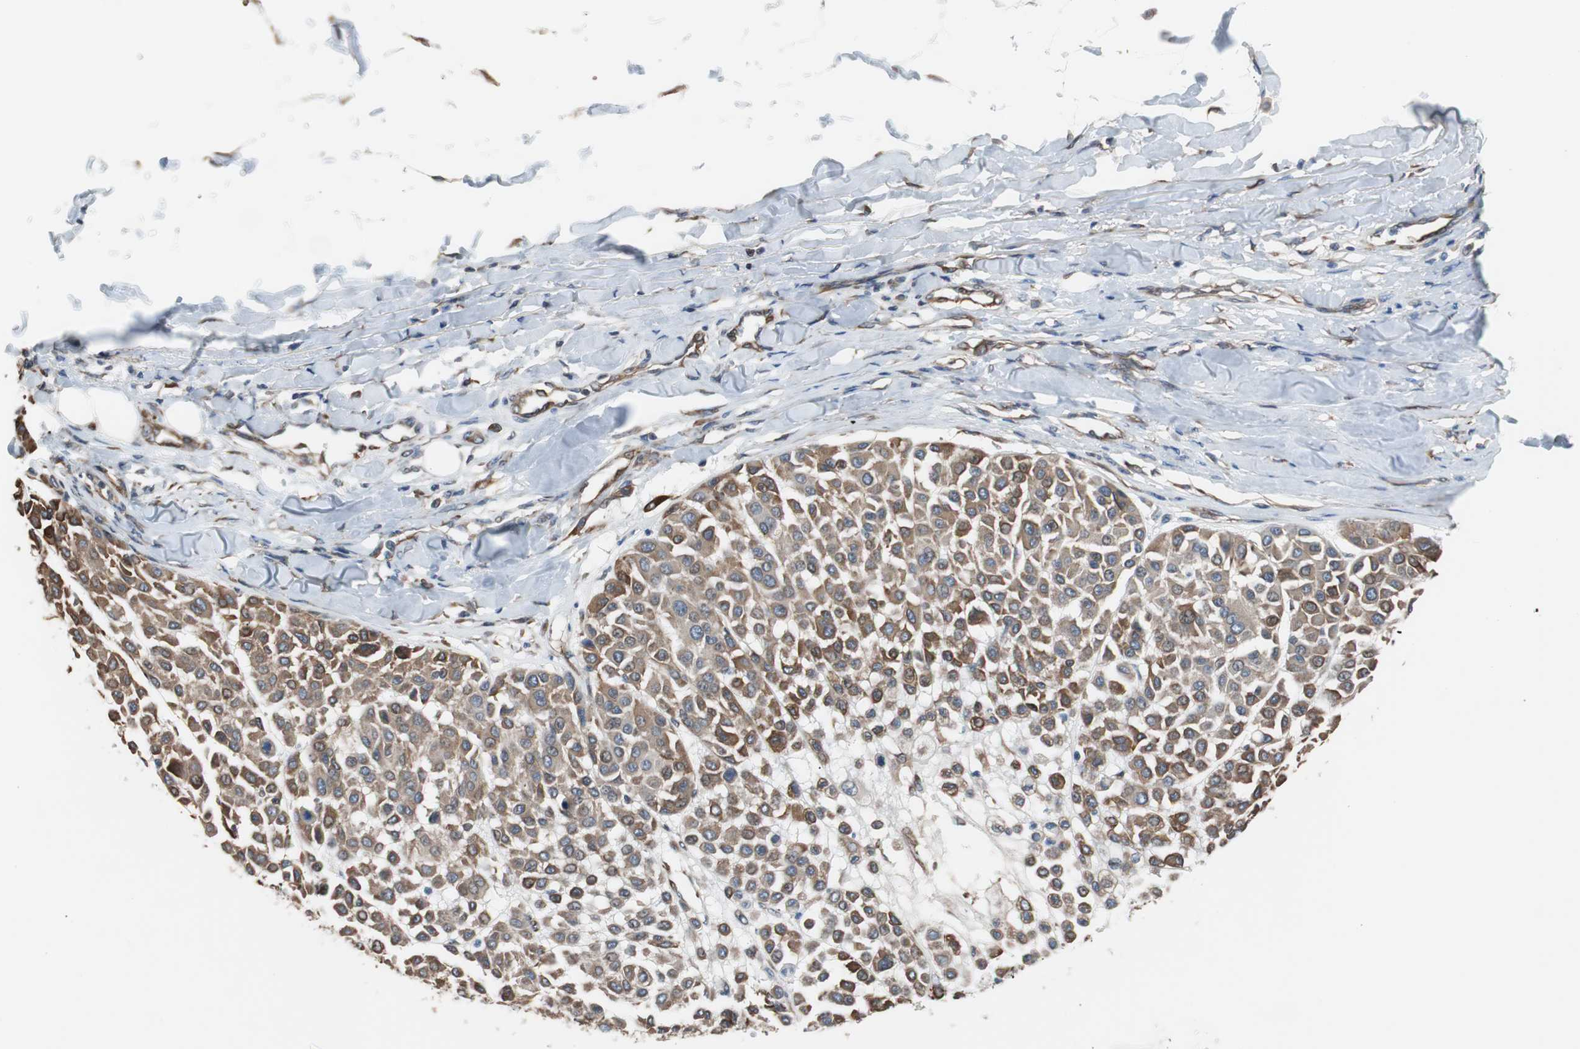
{"staining": {"intensity": "moderate", "quantity": ">75%", "location": "cytoplasmic/membranous"}, "tissue": "melanoma", "cell_type": "Tumor cells", "image_type": "cancer", "snomed": [{"axis": "morphology", "description": "Malignant melanoma, Metastatic site"}, {"axis": "topography", "description": "Soft tissue"}], "caption": "Melanoma stained for a protein (brown) exhibits moderate cytoplasmic/membranous positive staining in approximately >75% of tumor cells.", "gene": "KIF3B", "patient": {"sex": "male", "age": 41}}